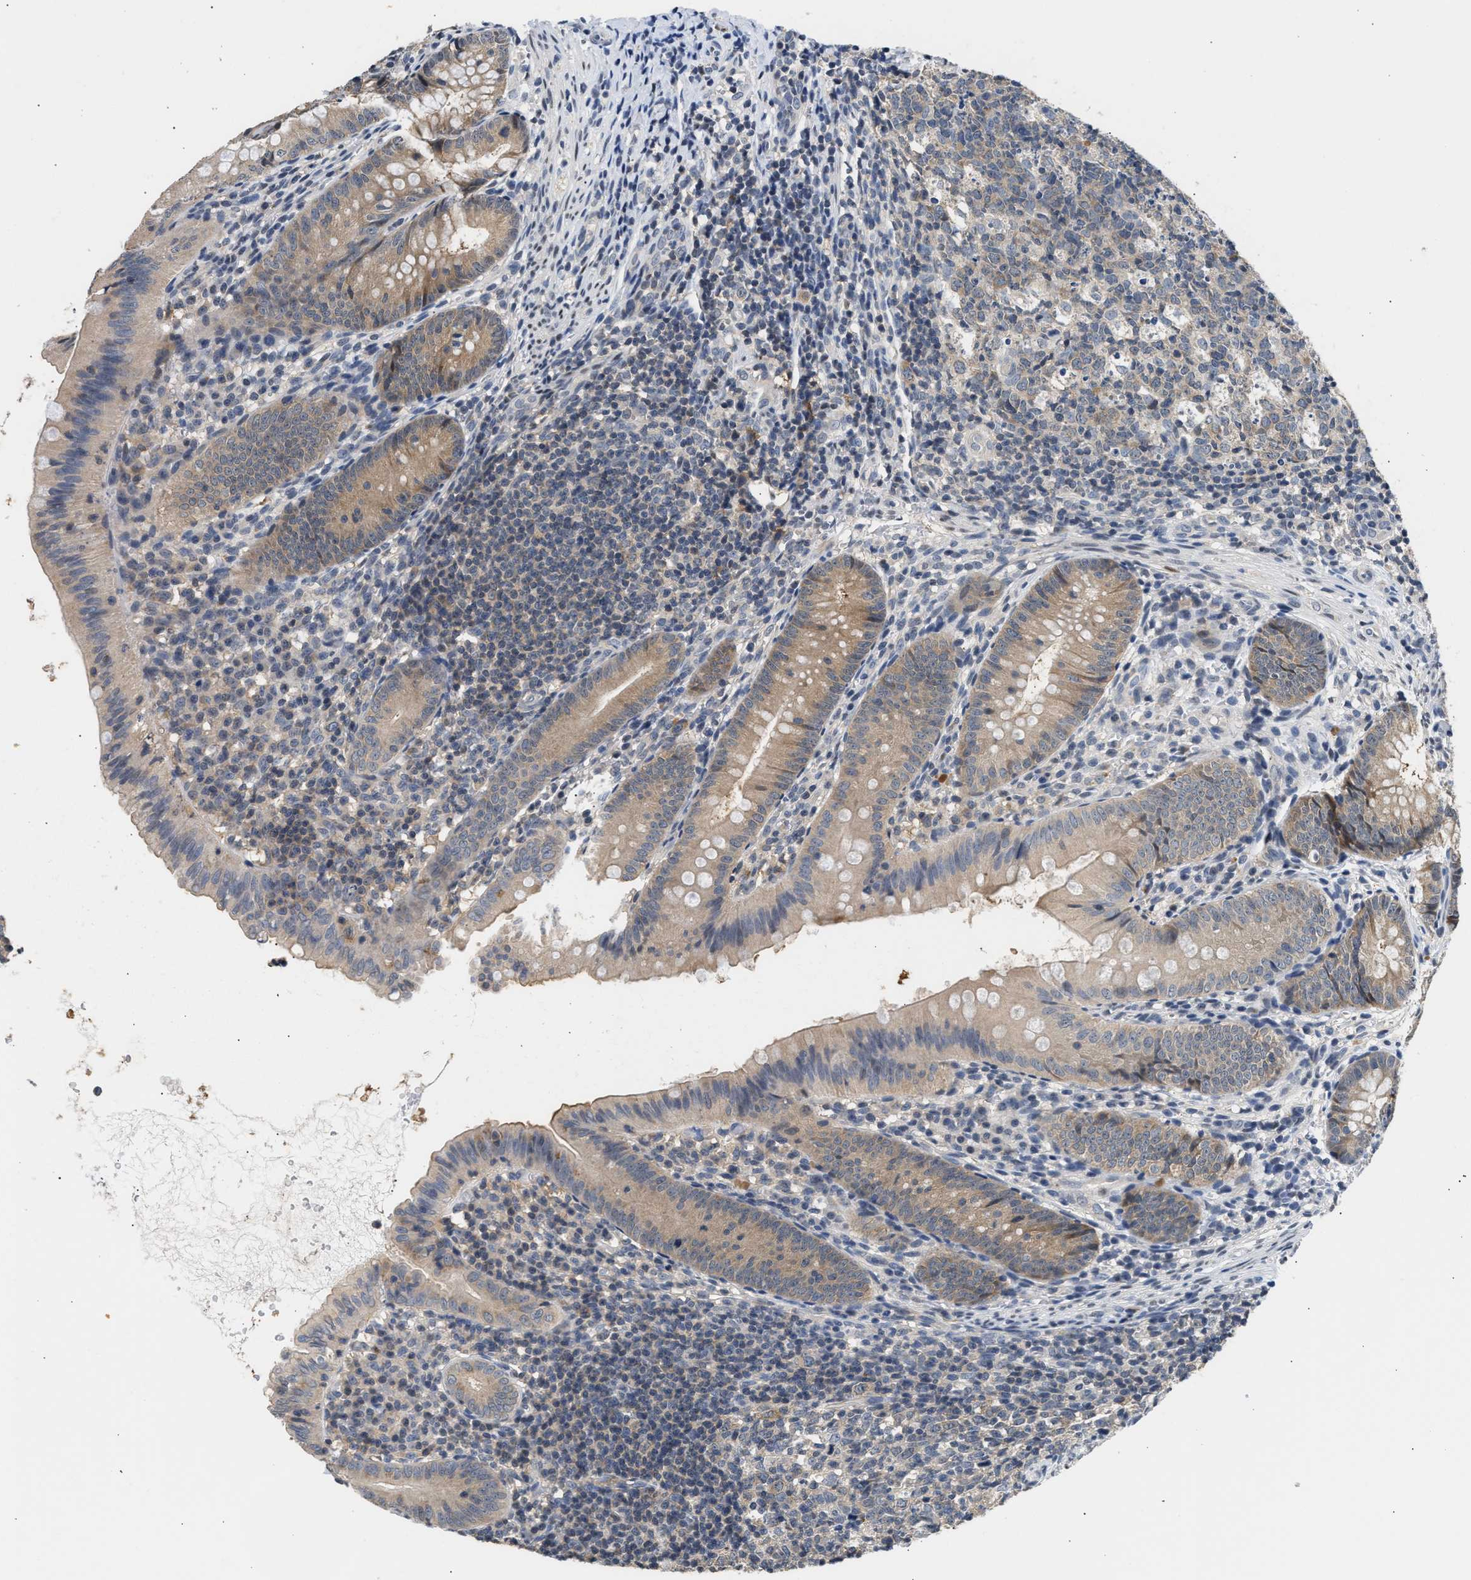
{"staining": {"intensity": "moderate", "quantity": "<25%", "location": "cytoplasmic/membranous"}, "tissue": "appendix", "cell_type": "Glandular cells", "image_type": "normal", "snomed": [{"axis": "morphology", "description": "Normal tissue, NOS"}, {"axis": "topography", "description": "Appendix"}], "caption": "Moderate cytoplasmic/membranous expression for a protein is identified in approximately <25% of glandular cells of unremarkable appendix using immunohistochemistry.", "gene": "PPM1L", "patient": {"sex": "male", "age": 1}}